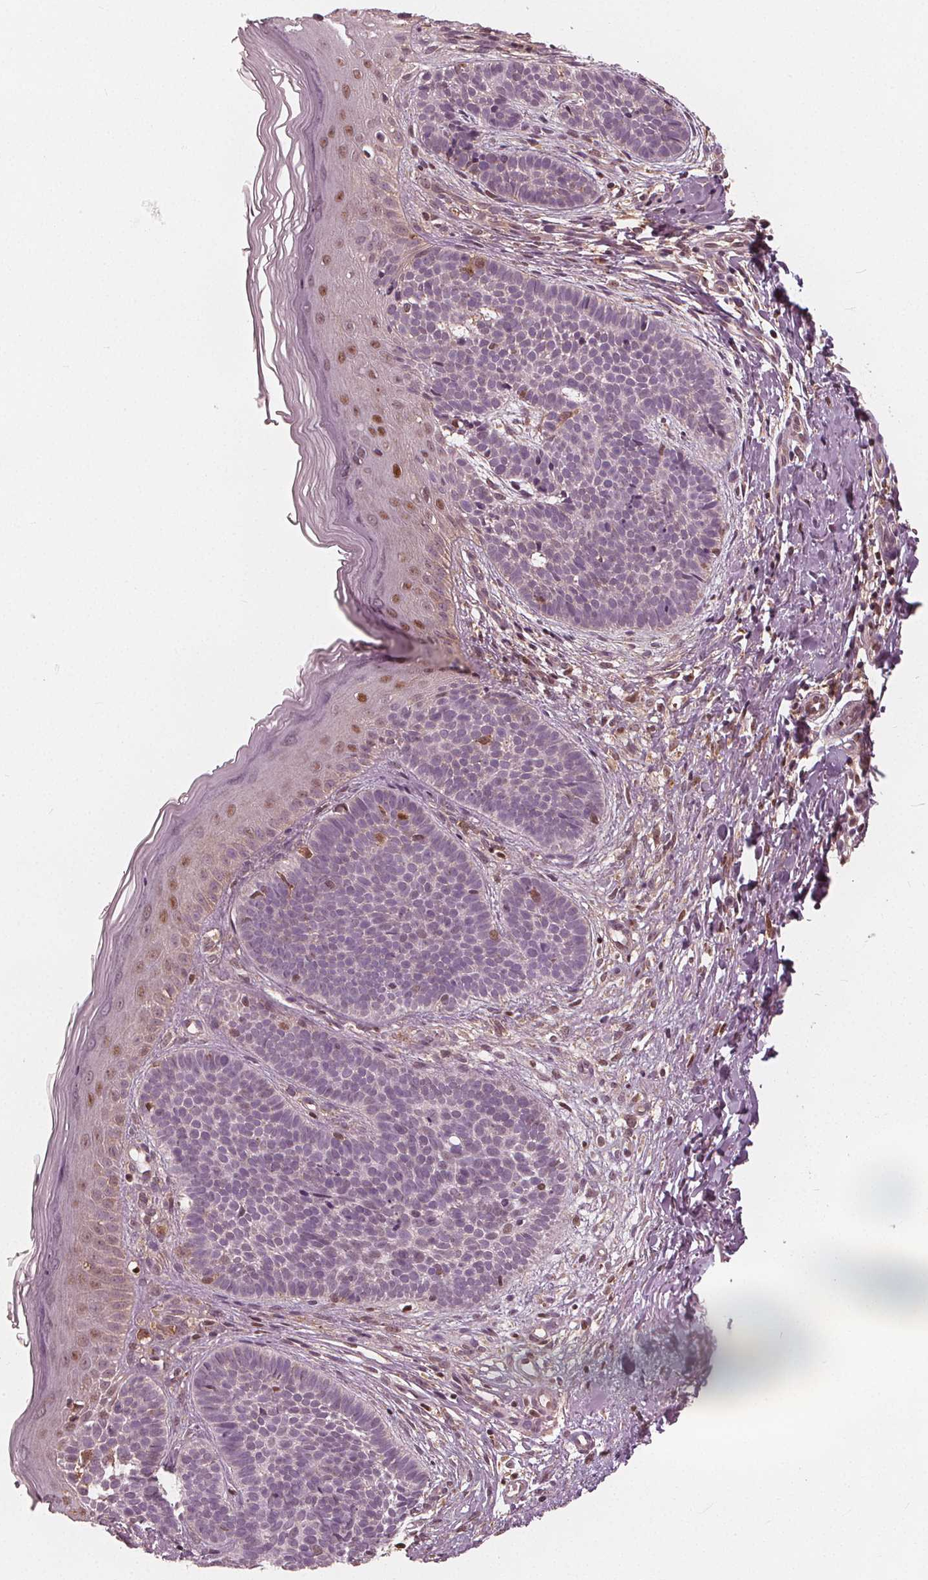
{"staining": {"intensity": "moderate", "quantity": "<25%", "location": "nuclear"}, "tissue": "skin cancer", "cell_type": "Tumor cells", "image_type": "cancer", "snomed": [{"axis": "morphology", "description": "Basal cell carcinoma"}, {"axis": "topography", "description": "Skin"}], "caption": "Moderate nuclear positivity for a protein is appreciated in about <25% of tumor cells of basal cell carcinoma (skin) using immunohistochemistry.", "gene": "SQSTM1", "patient": {"sex": "female", "age": 70}}